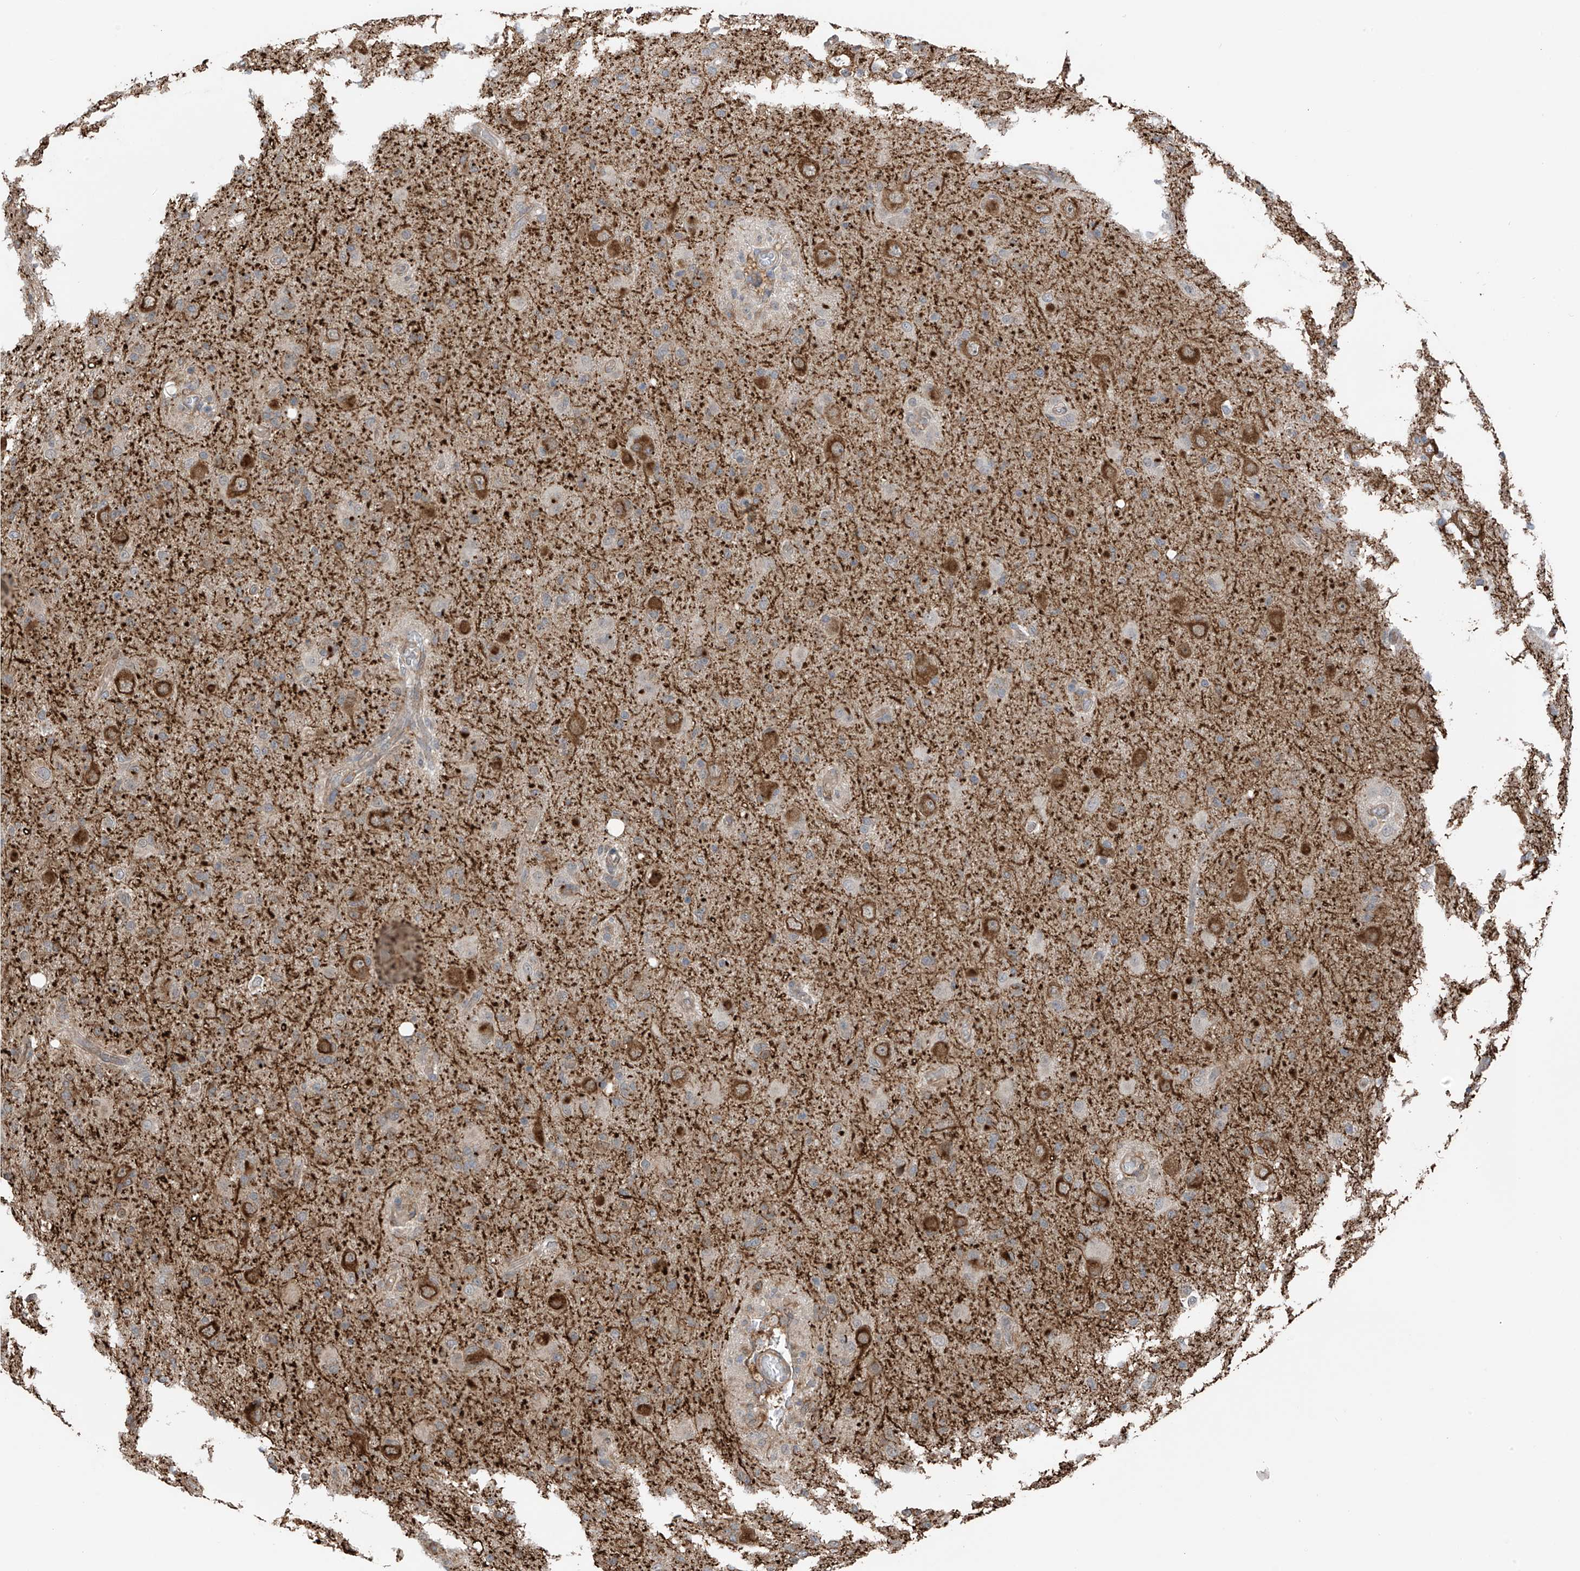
{"staining": {"intensity": "negative", "quantity": "none", "location": "none"}, "tissue": "glioma", "cell_type": "Tumor cells", "image_type": "cancer", "snomed": [{"axis": "morphology", "description": "Glioma, malignant, High grade"}, {"axis": "topography", "description": "Brain"}], "caption": "Protein analysis of glioma reveals no significant positivity in tumor cells. (DAB (3,3'-diaminobenzidine) immunohistochemistry (IHC) visualized using brightfield microscopy, high magnification).", "gene": "ZNF189", "patient": {"sex": "female", "age": 57}}